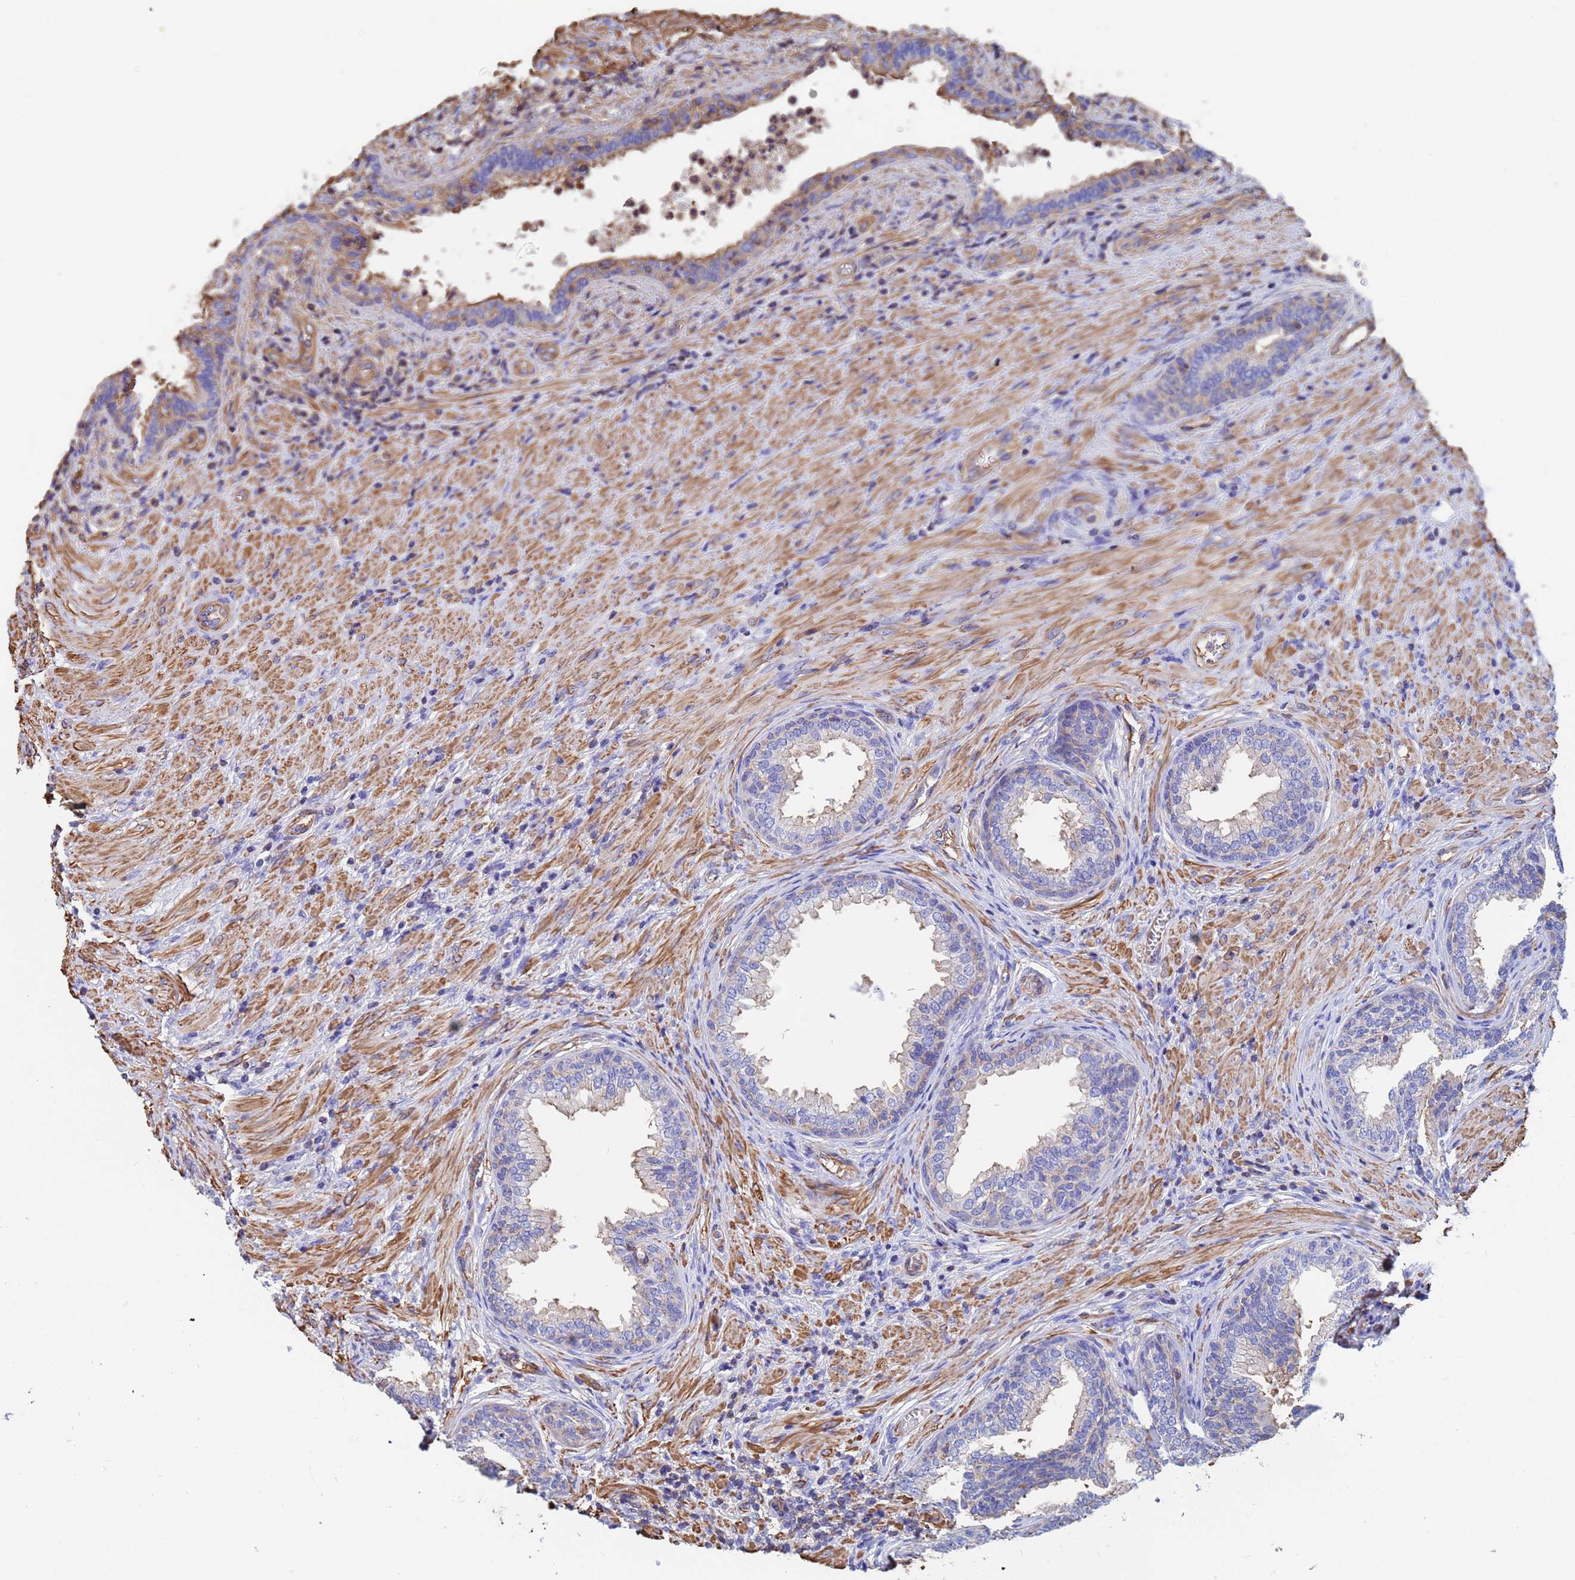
{"staining": {"intensity": "moderate", "quantity": "<25%", "location": "cytoplasmic/membranous"}, "tissue": "prostate", "cell_type": "Glandular cells", "image_type": "normal", "snomed": [{"axis": "morphology", "description": "Normal tissue, NOS"}, {"axis": "topography", "description": "Prostate"}], "caption": "An image of prostate stained for a protein displays moderate cytoplasmic/membranous brown staining in glandular cells. (DAB (3,3'-diaminobenzidine) IHC, brown staining for protein, blue staining for nuclei).", "gene": "MYL12A", "patient": {"sex": "male", "age": 76}}